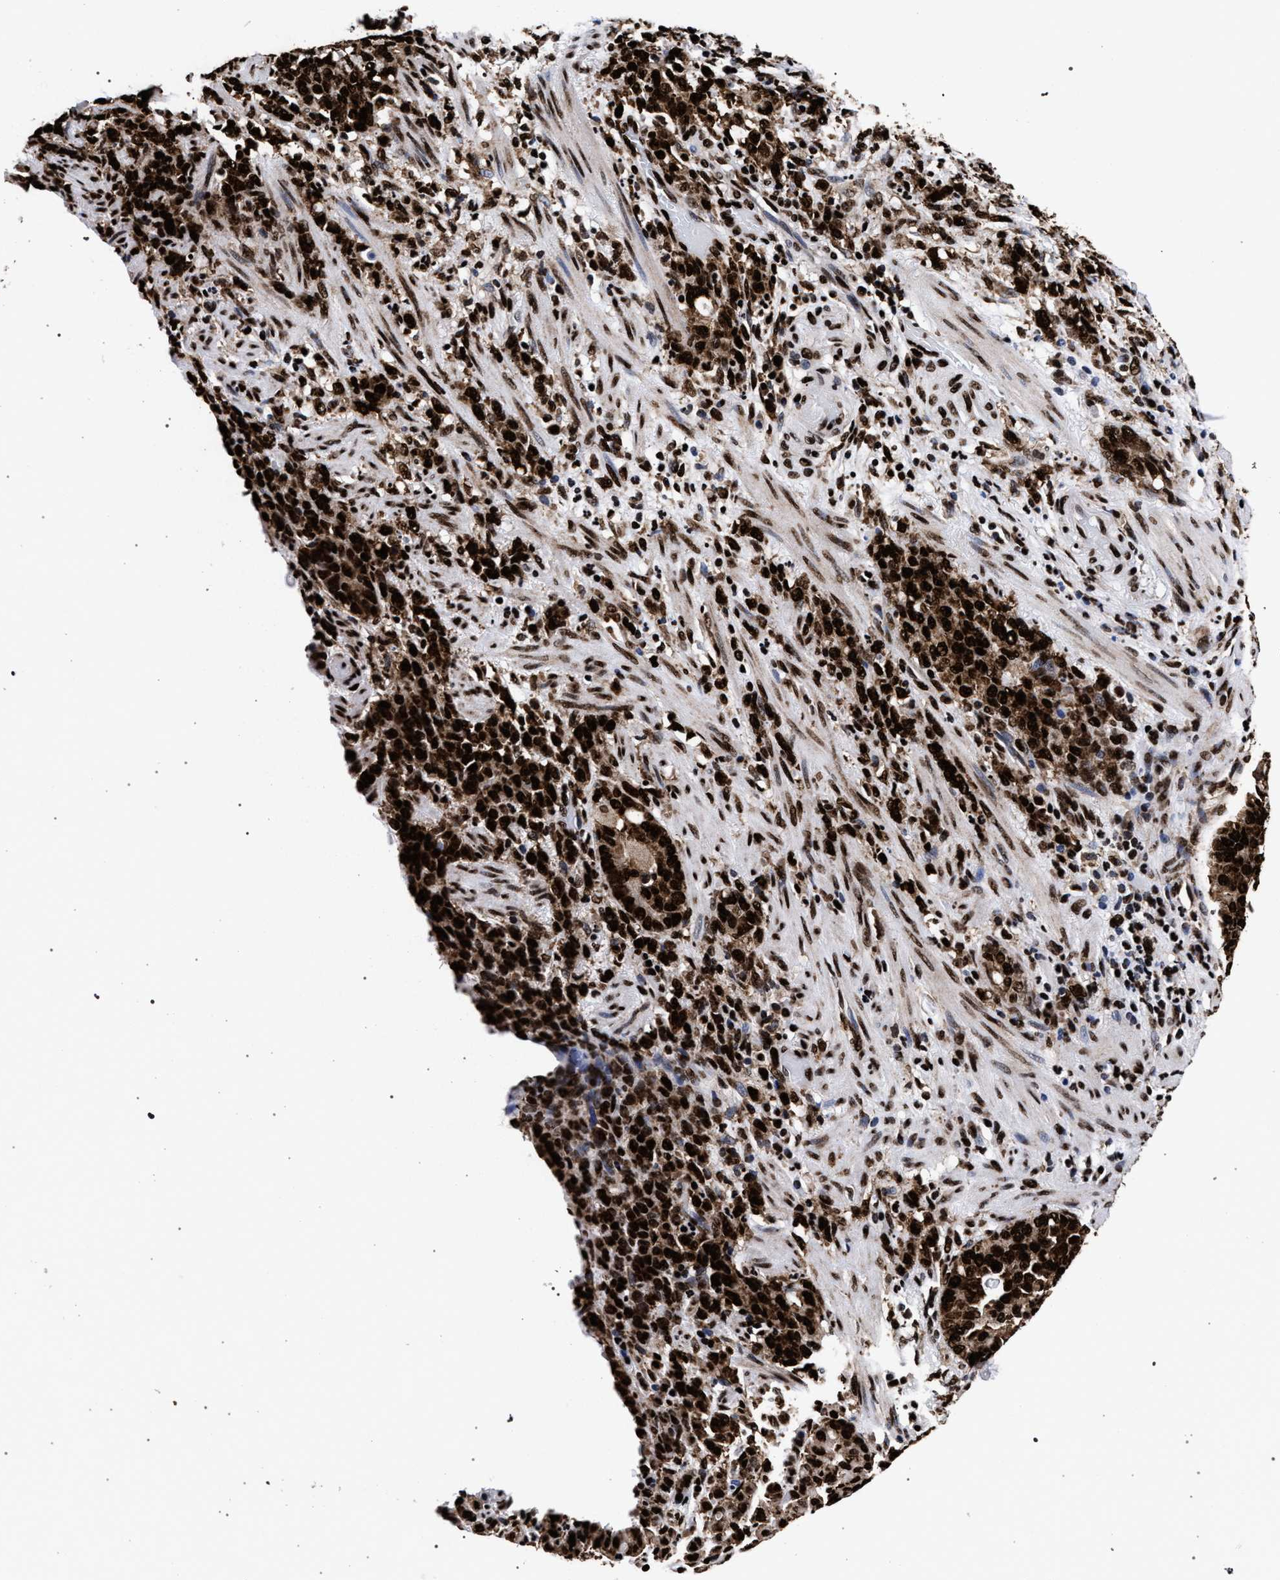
{"staining": {"intensity": "strong", "quantity": ">75%", "location": "cytoplasmic/membranous,nuclear"}, "tissue": "stomach cancer", "cell_type": "Tumor cells", "image_type": "cancer", "snomed": [{"axis": "morphology", "description": "Adenocarcinoma, NOS"}, {"axis": "topography", "description": "Stomach, lower"}], "caption": "Immunohistochemistry image of neoplastic tissue: human stomach cancer (adenocarcinoma) stained using immunohistochemistry (IHC) reveals high levels of strong protein expression localized specifically in the cytoplasmic/membranous and nuclear of tumor cells, appearing as a cytoplasmic/membranous and nuclear brown color.", "gene": "HNRNPA1", "patient": {"sex": "male", "age": 88}}